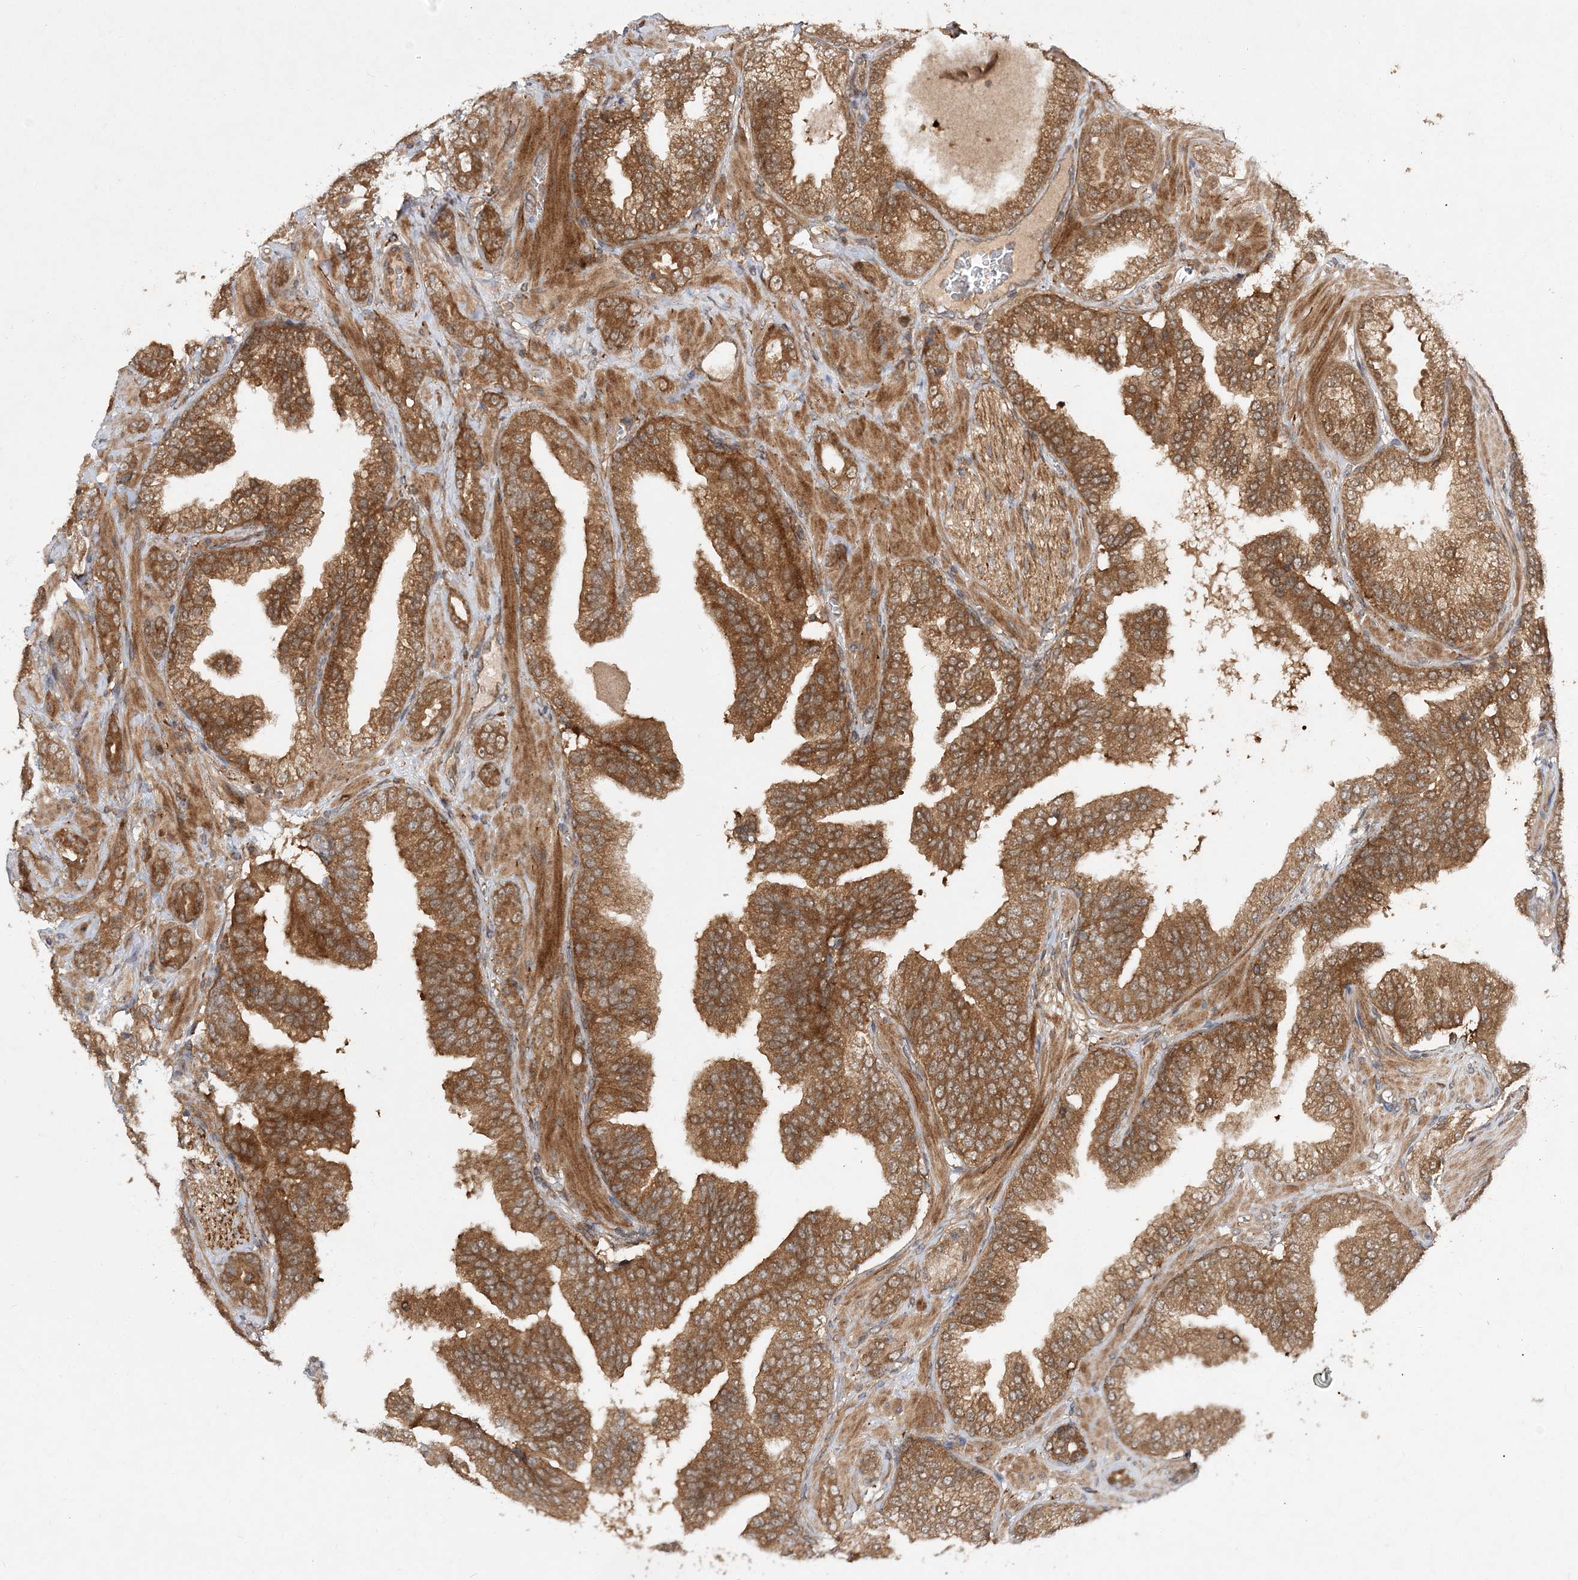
{"staining": {"intensity": "moderate", "quantity": ">75%", "location": "cytoplasmic/membranous"}, "tissue": "prostate cancer", "cell_type": "Tumor cells", "image_type": "cancer", "snomed": [{"axis": "morphology", "description": "Adenocarcinoma, High grade"}, {"axis": "topography", "description": "Prostate"}], "caption": "High-power microscopy captured an IHC micrograph of prostate adenocarcinoma (high-grade), revealing moderate cytoplasmic/membranous expression in about >75% of tumor cells. The staining is performed using DAB (3,3'-diaminobenzidine) brown chromogen to label protein expression. The nuclei are counter-stained blue using hematoxylin.", "gene": "TMEM9B", "patient": {"sex": "male", "age": 58}}